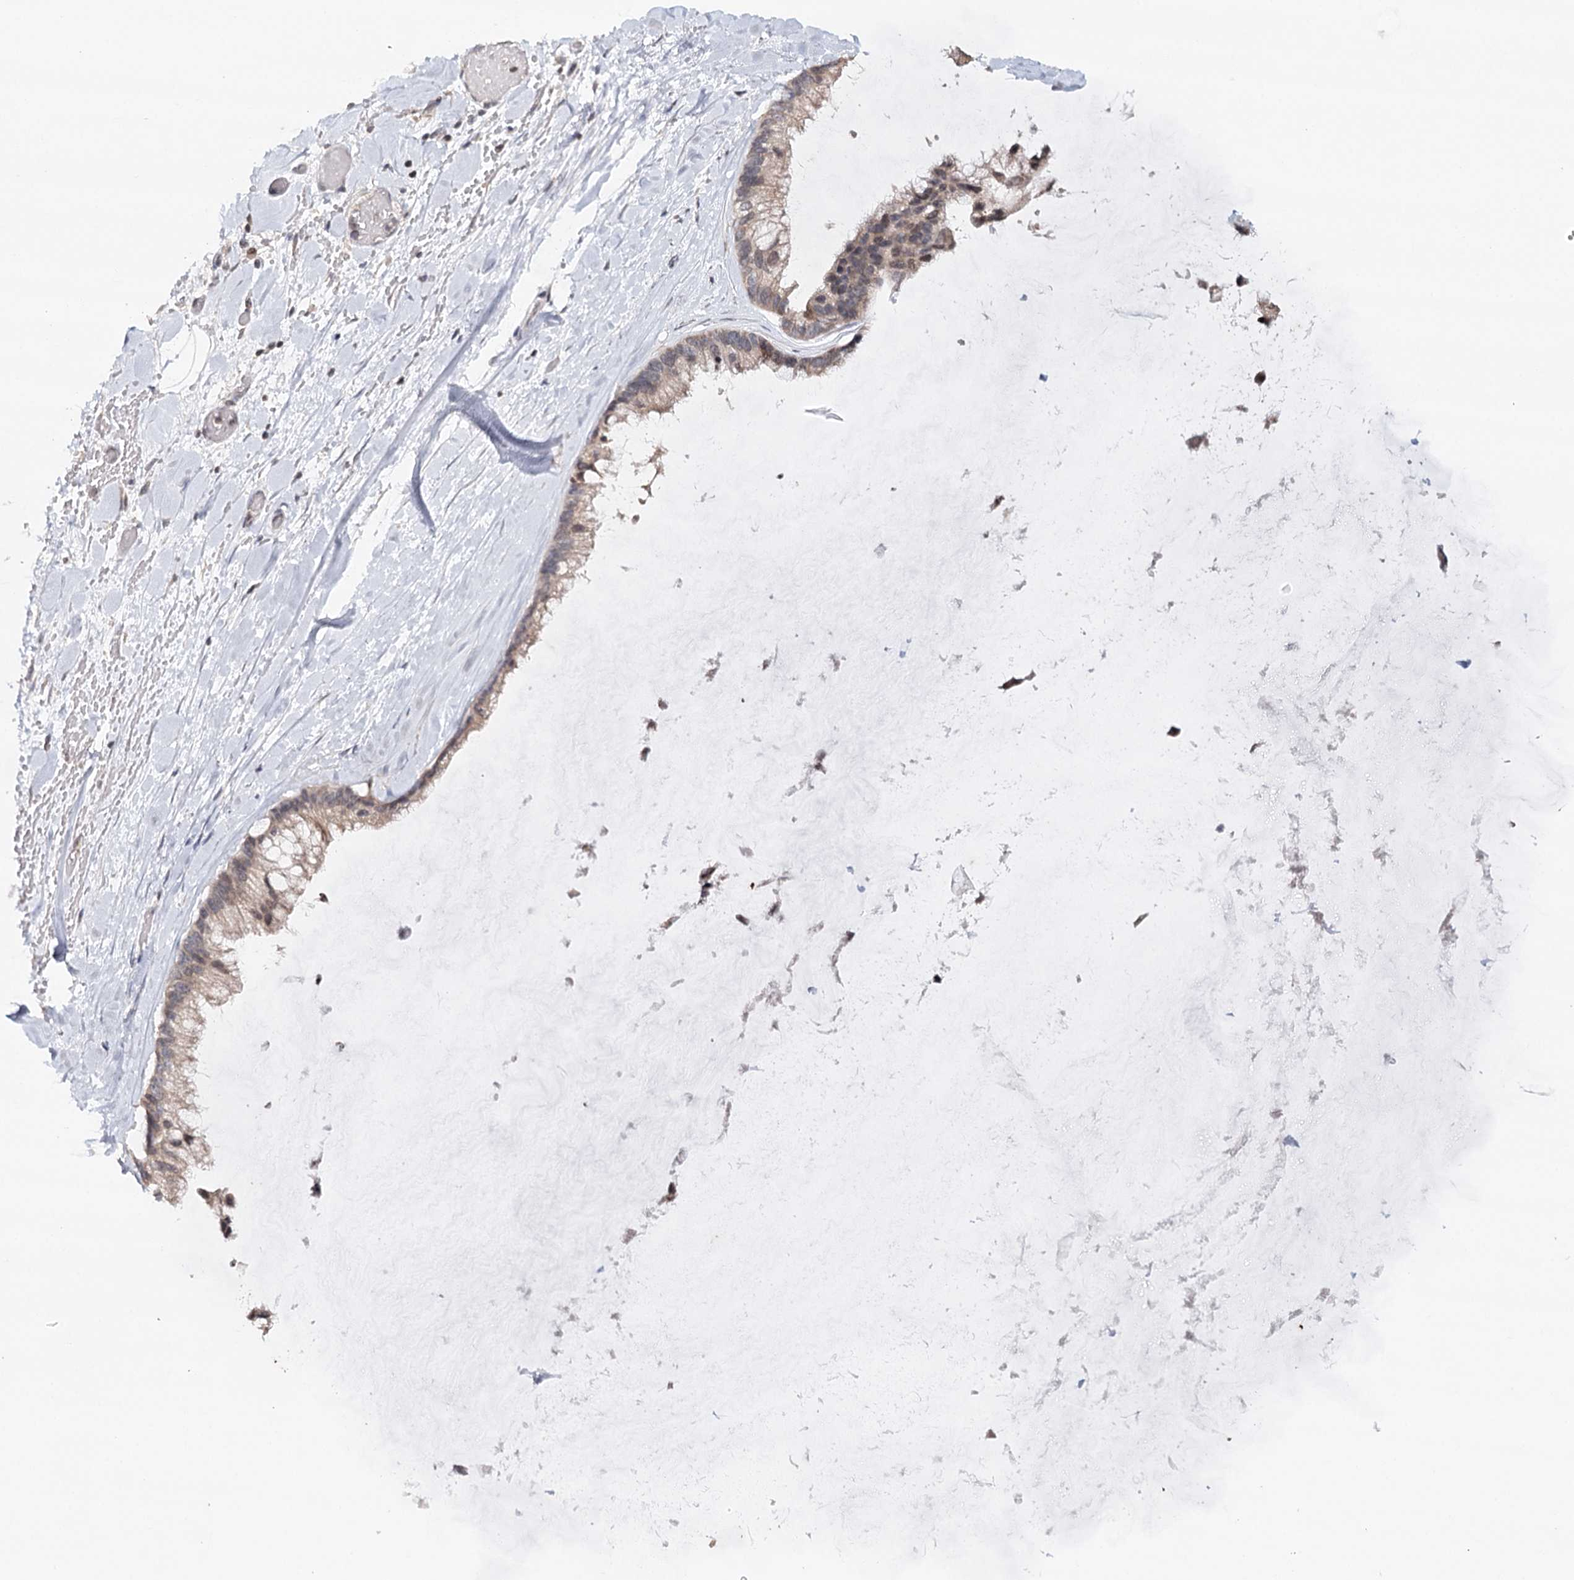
{"staining": {"intensity": "weak", "quantity": ">75%", "location": "cytoplasmic/membranous"}, "tissue": "ovarian cancer", "cell_type": "Tumor cells", "image_type": "cancer", "snomed": [{"axis": "morphology", "description": "Cystadenocarcinoma, mucinous, NOS"}, {"axis": "topography", "description": "Ovary"}], "caption": "Brown immunohistochemical staining in human mucinous cystadenocarcinoma (ovarian) shows weak cytoplasmic/membranous staining in approximately >75% of tumor cells.", "gene": "ICOS", "patient": {"sex": "female", "age": 39}}